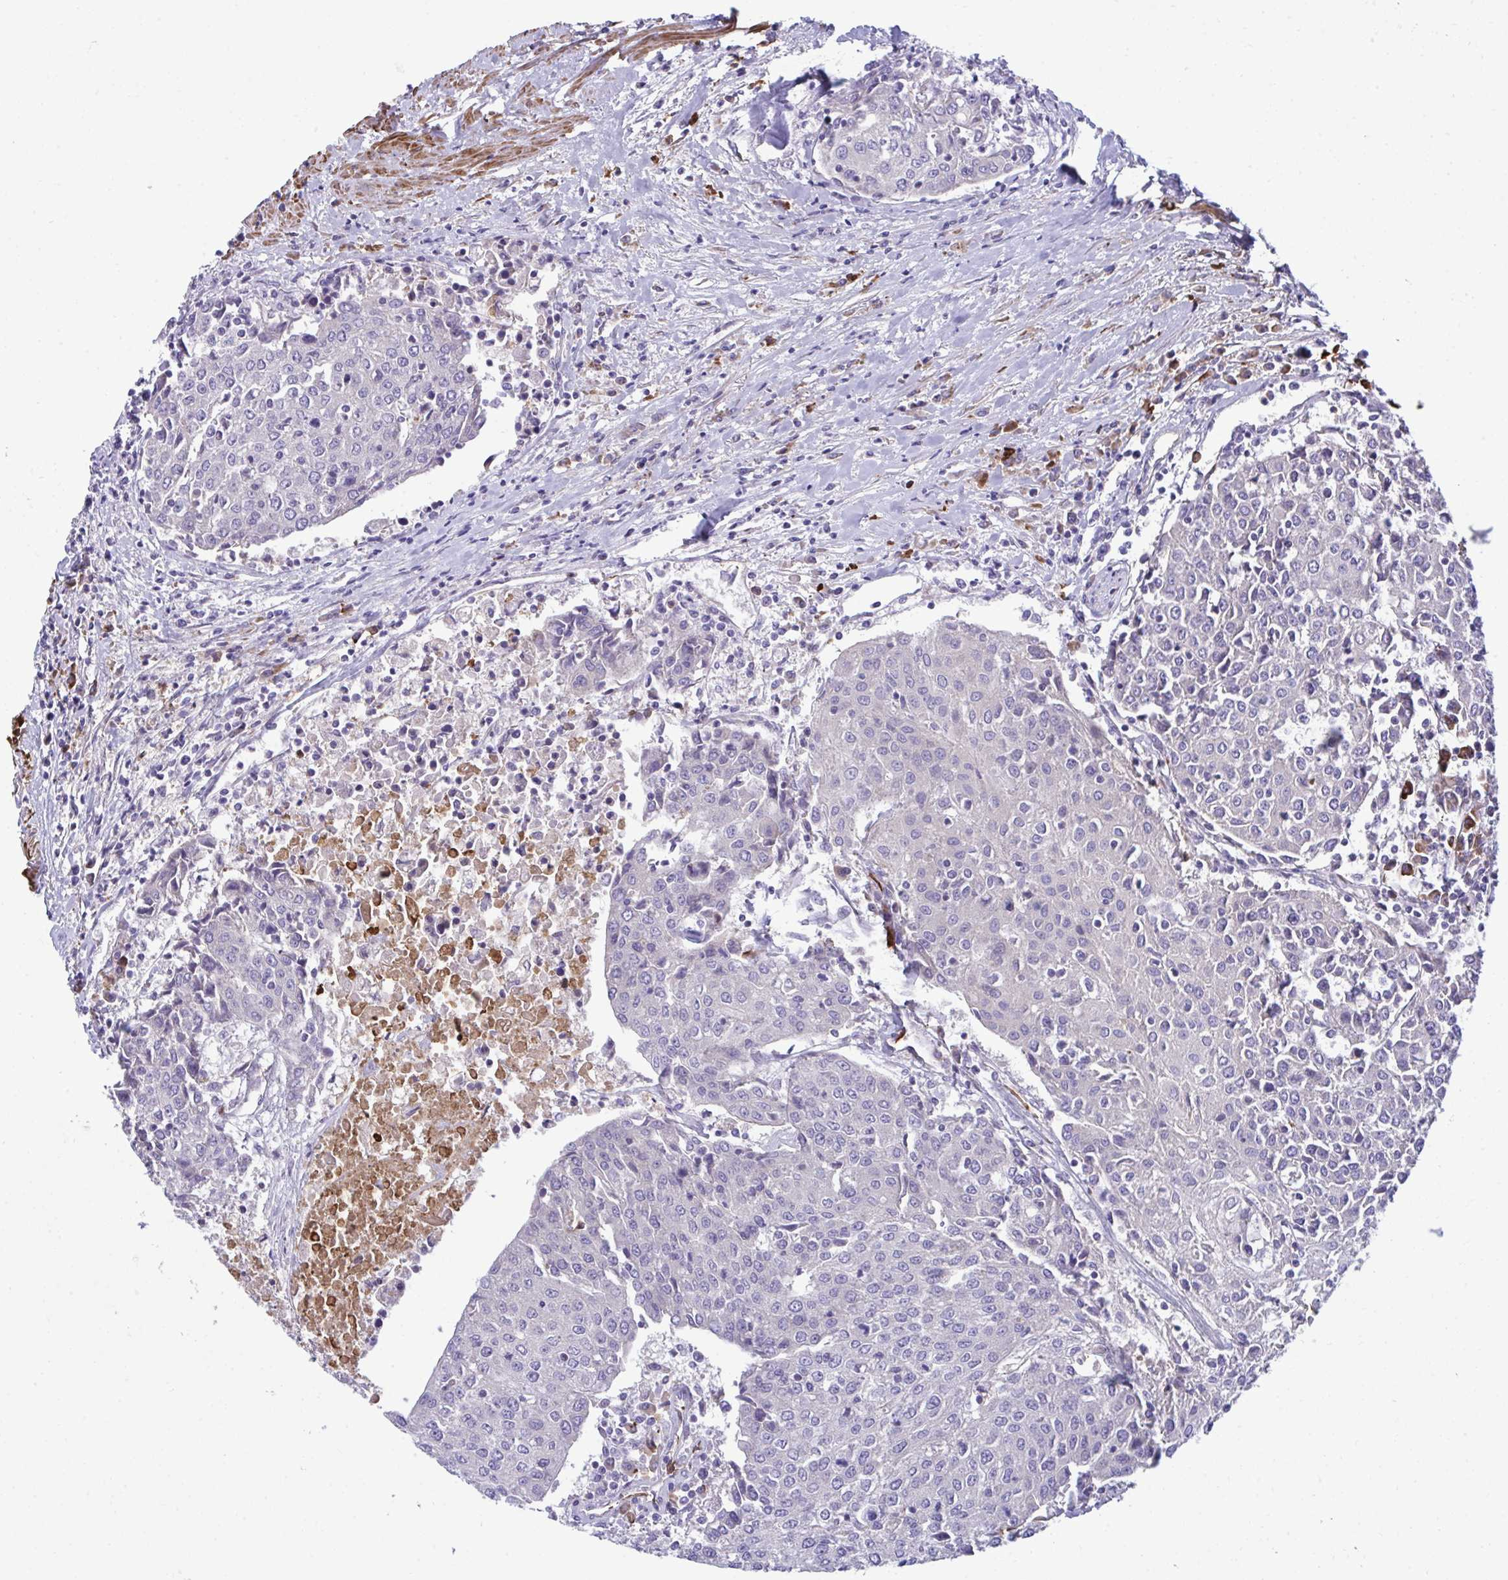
{"staining": {"intensity": "negative", "quantity": "none", "location": "none"}, "tissue": "urothelial cancer", "cell_type": "Tumor cells", "image_type": "cancer", "snomed": [{"axis": "morphology", "description": "Urothelial carcinoma, High grade"}, {"axis": "topography", "description": "Urinary bladder"}], "caption": "High-grade urothelial carcinoma stained for a protein using immunohistochemistry shows no staining tumor cells.", "gene": "PIGZ", "patient": {"sex": "female", "age": 85}}